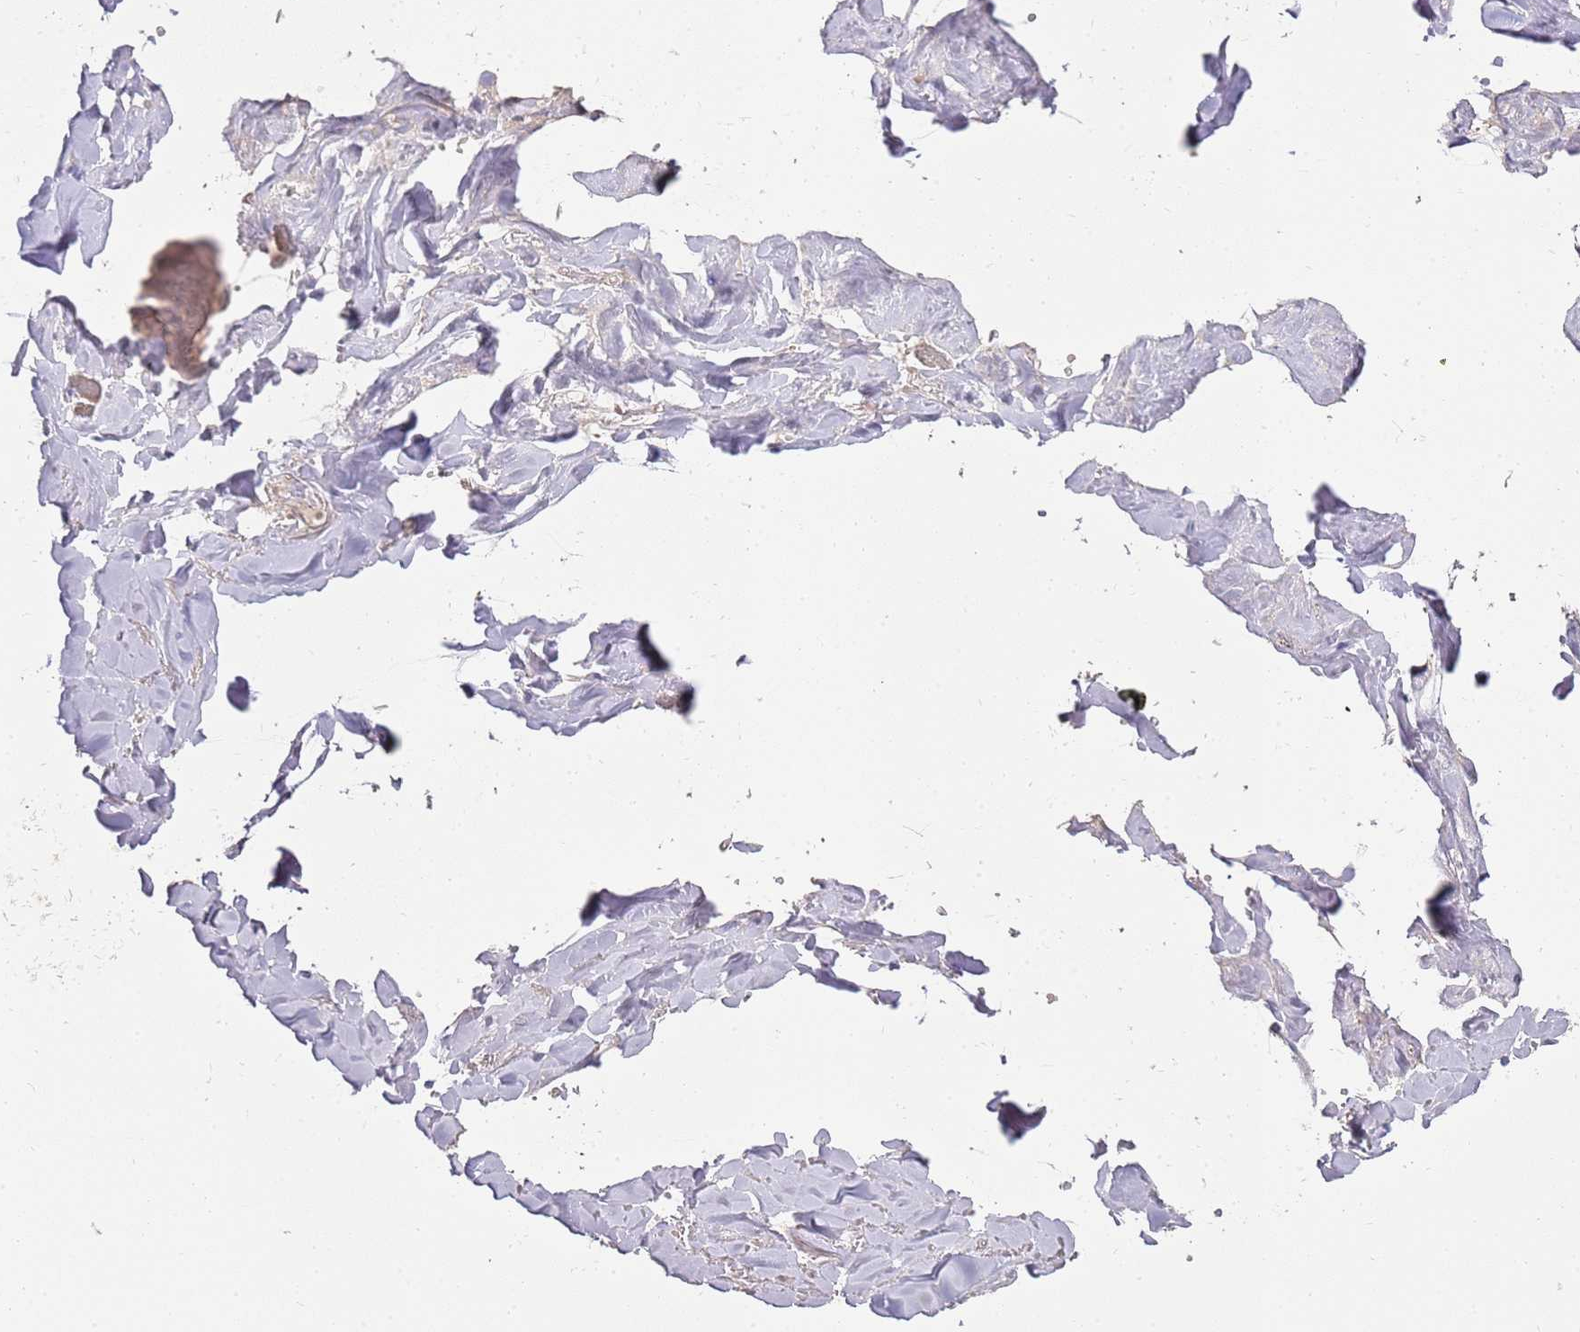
{"staining": {"intensity": "moderate", "quantity": ">75%", "location": "cytoplasmic/membranous"}, "tissue": "adipose tissue", "cell_type": "Adipocytes", "image_type": "normal", "snomed": [{"axis": "morphology", "description": "Normal tissue, NOS"}, {"axis": "topography", "description": "Salivary gland"}, {"axis": "topography", "description": "Peripheral nerve tissue"}], "caption": "Unremarkable adipose tissue reveals moderate cytoplasmic/membranous positivity in about >75% of adipocytes.", "gene": "ST18", "patient": {"sex": "male", "age": 38}}